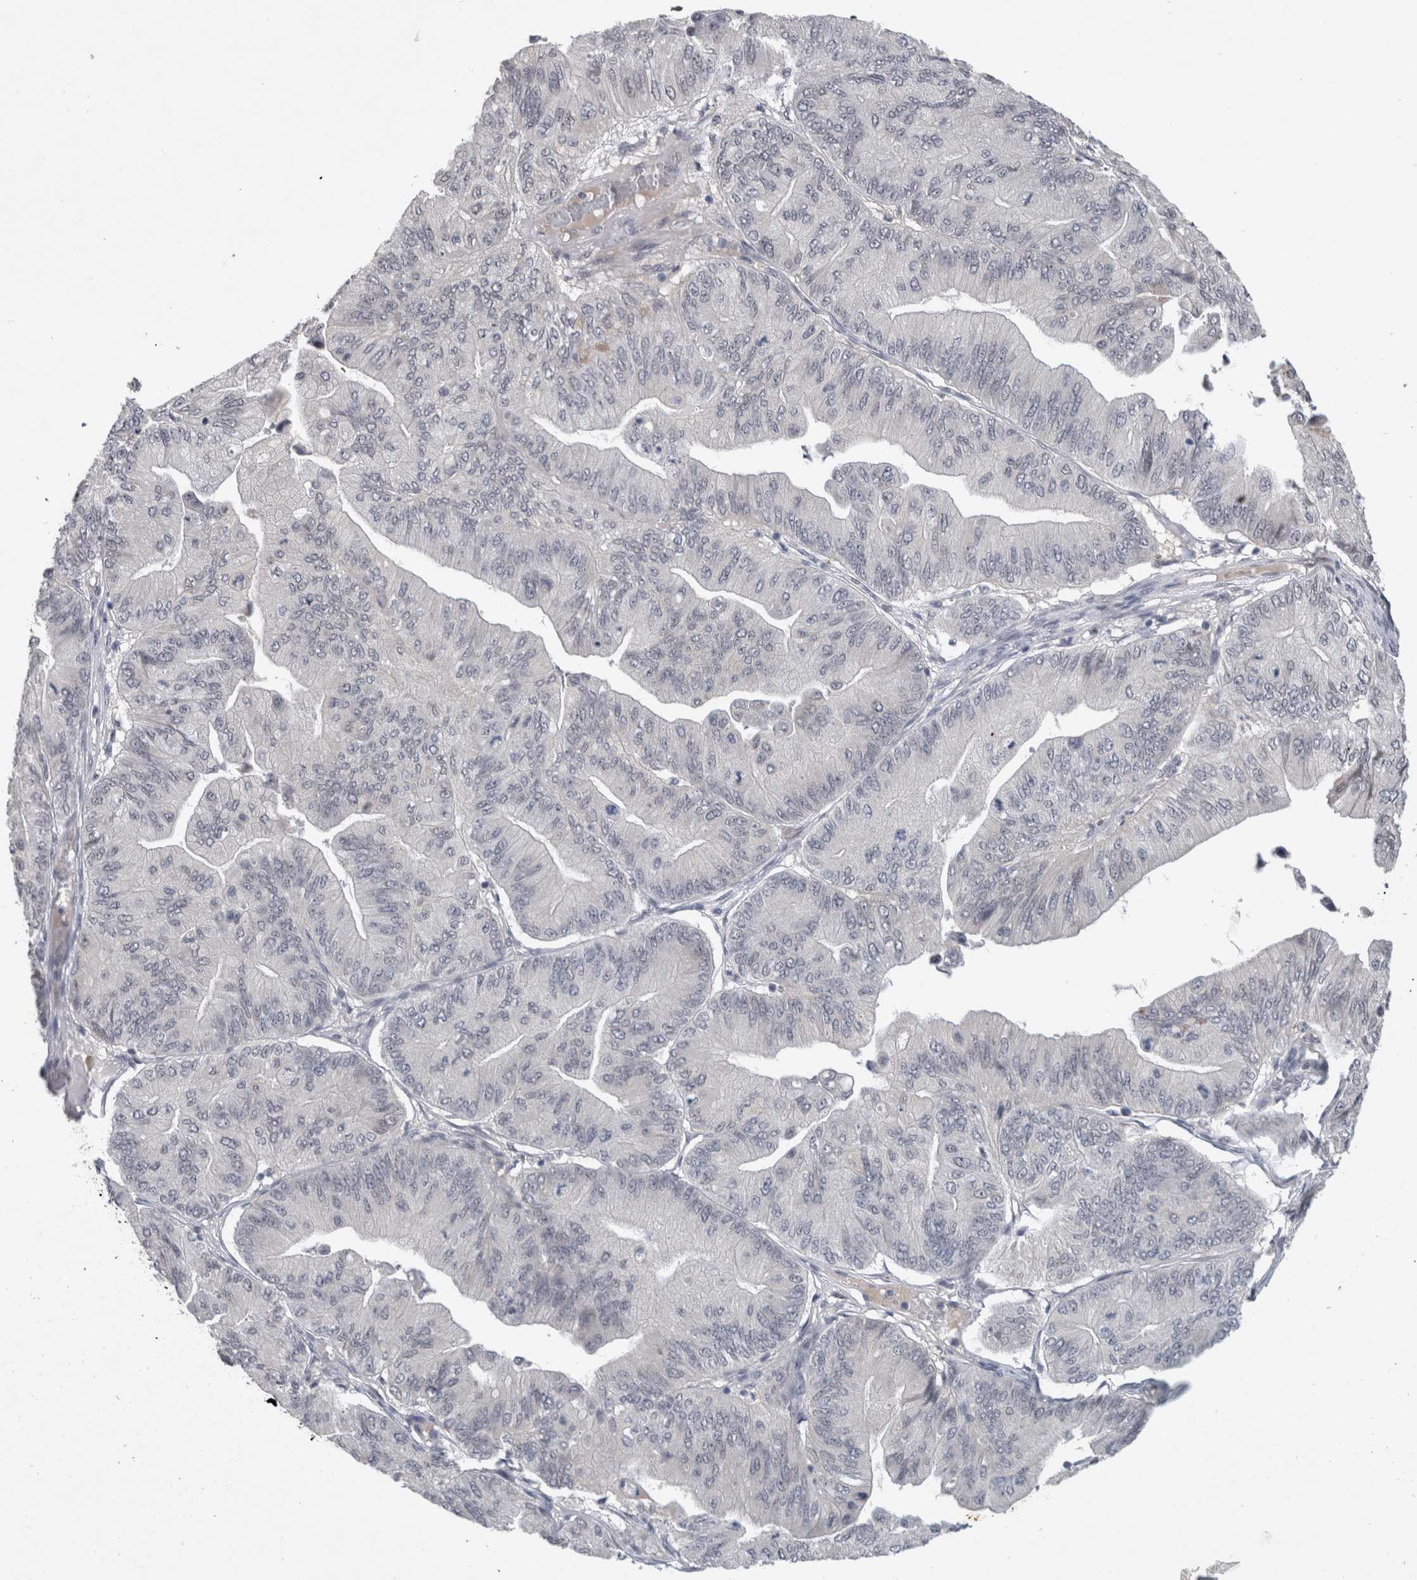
{"staining": {"intensity": "negative", "quantity": "none", "location": "none"}, "tissue": "ovarian cancer", "cell_type": "Tumor cells", "image_type": "cancer", "snomed": [{"axis": "morphology", "description": "Cystadenocarcinoma, mucinous, NOS"}, {"axis": "topography", "description": "Ovary"}], "caption": "Protein analysis of ovarian cancer (mucinous cystadenocarcinoma) displays no significant staining in tumor cells.", "gene": "PRXL2A", "patient": {"sex": "female", "age": 61}}